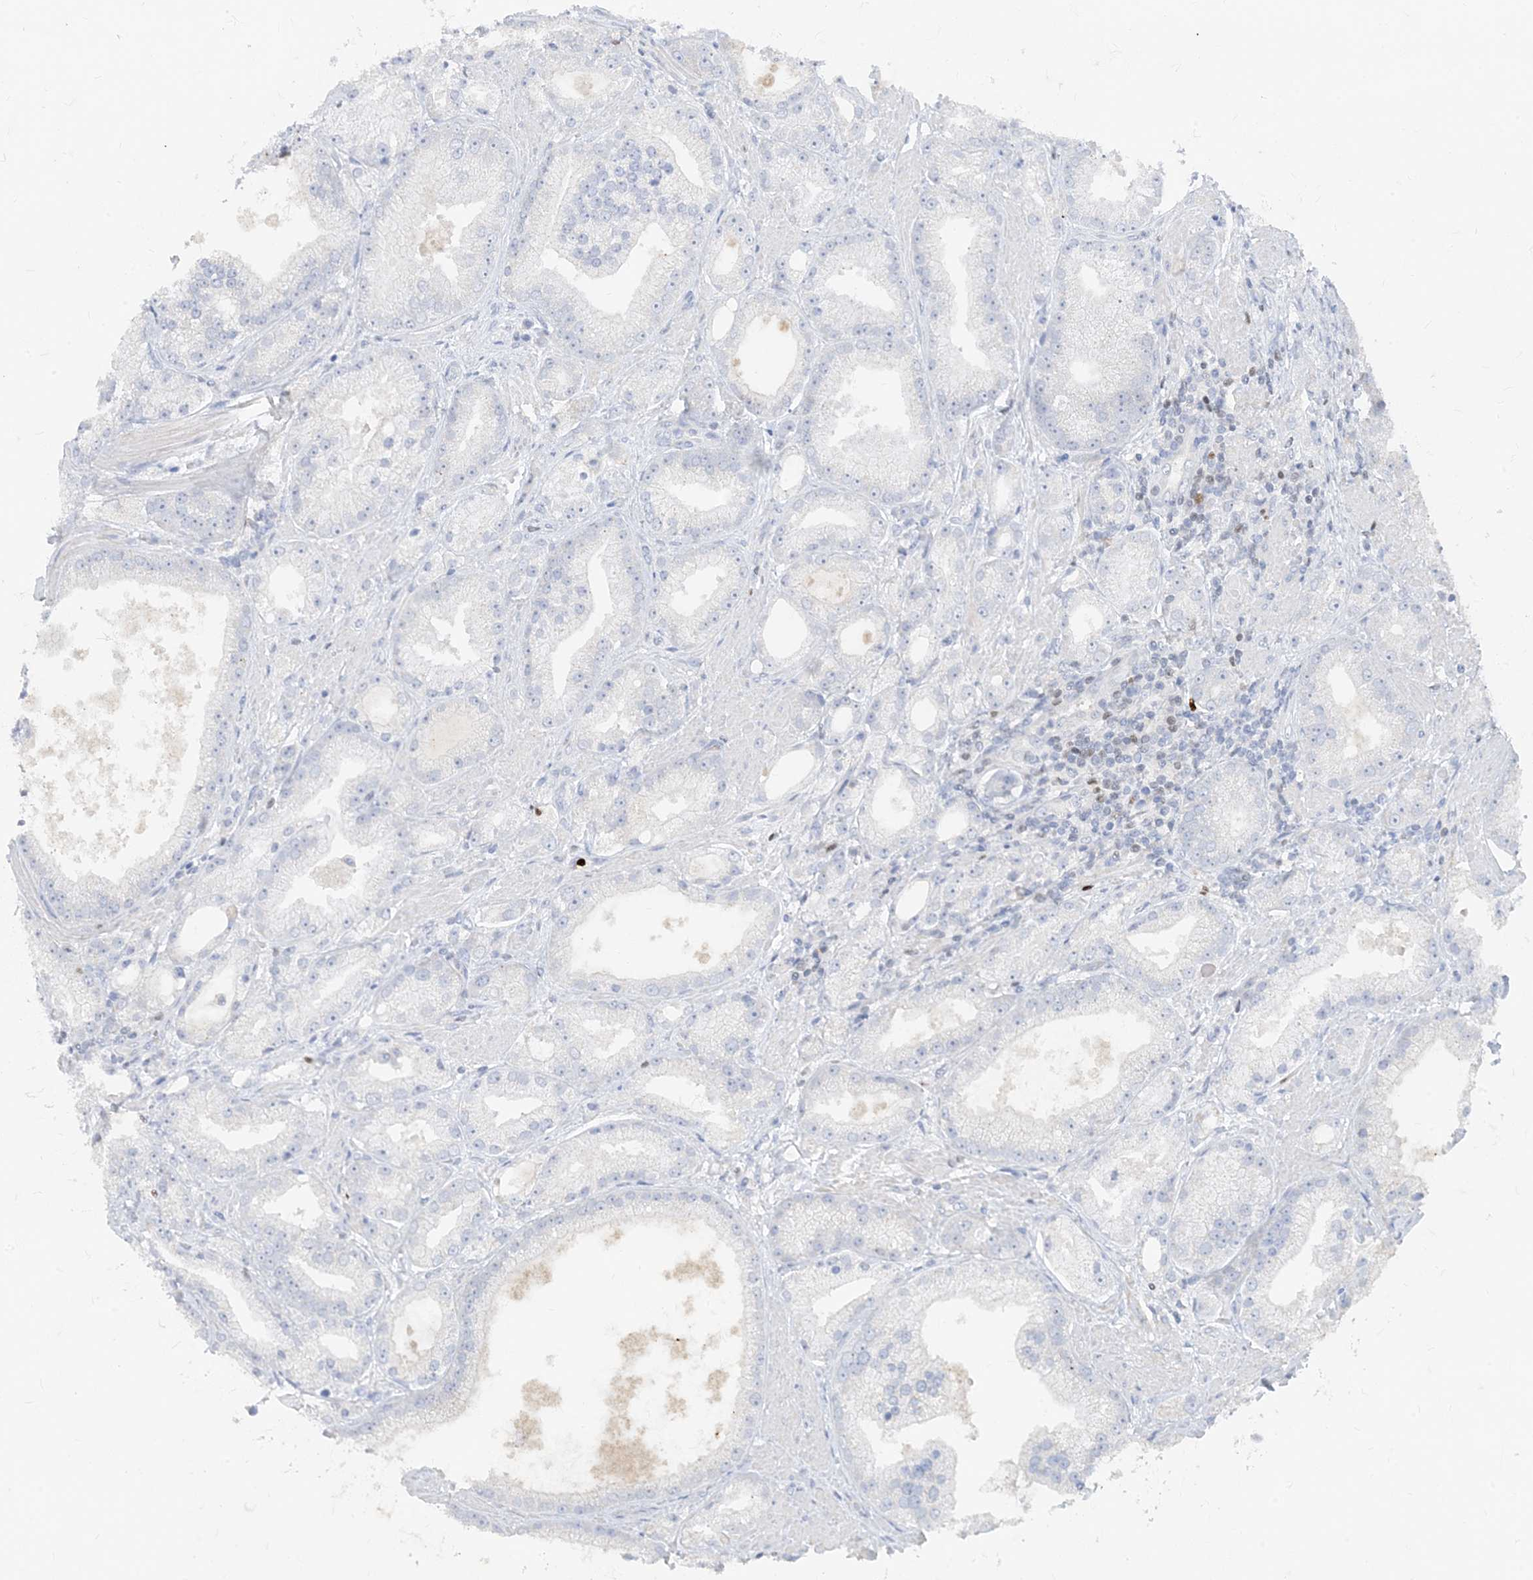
{"staining": {"intensity": "negative", "quantity": "none", "location": "none"}, "tissue": "prostate cancer", "cell_type": "Tumor cells", "image_type": "cancer", "snomed": [{"axis": "morphology", "description": "Adenocarcinoma, Low grade"}, {"axis": "topography", "description": "Prostate"}], "caption": "Immunohistochemical staining of human prostate cancer (adenocarcinoma (low-grade)) exhibits no significant expression in tumor cells.", "gene": "TBX21", "patient": {"sex": "male", "age": 67}}